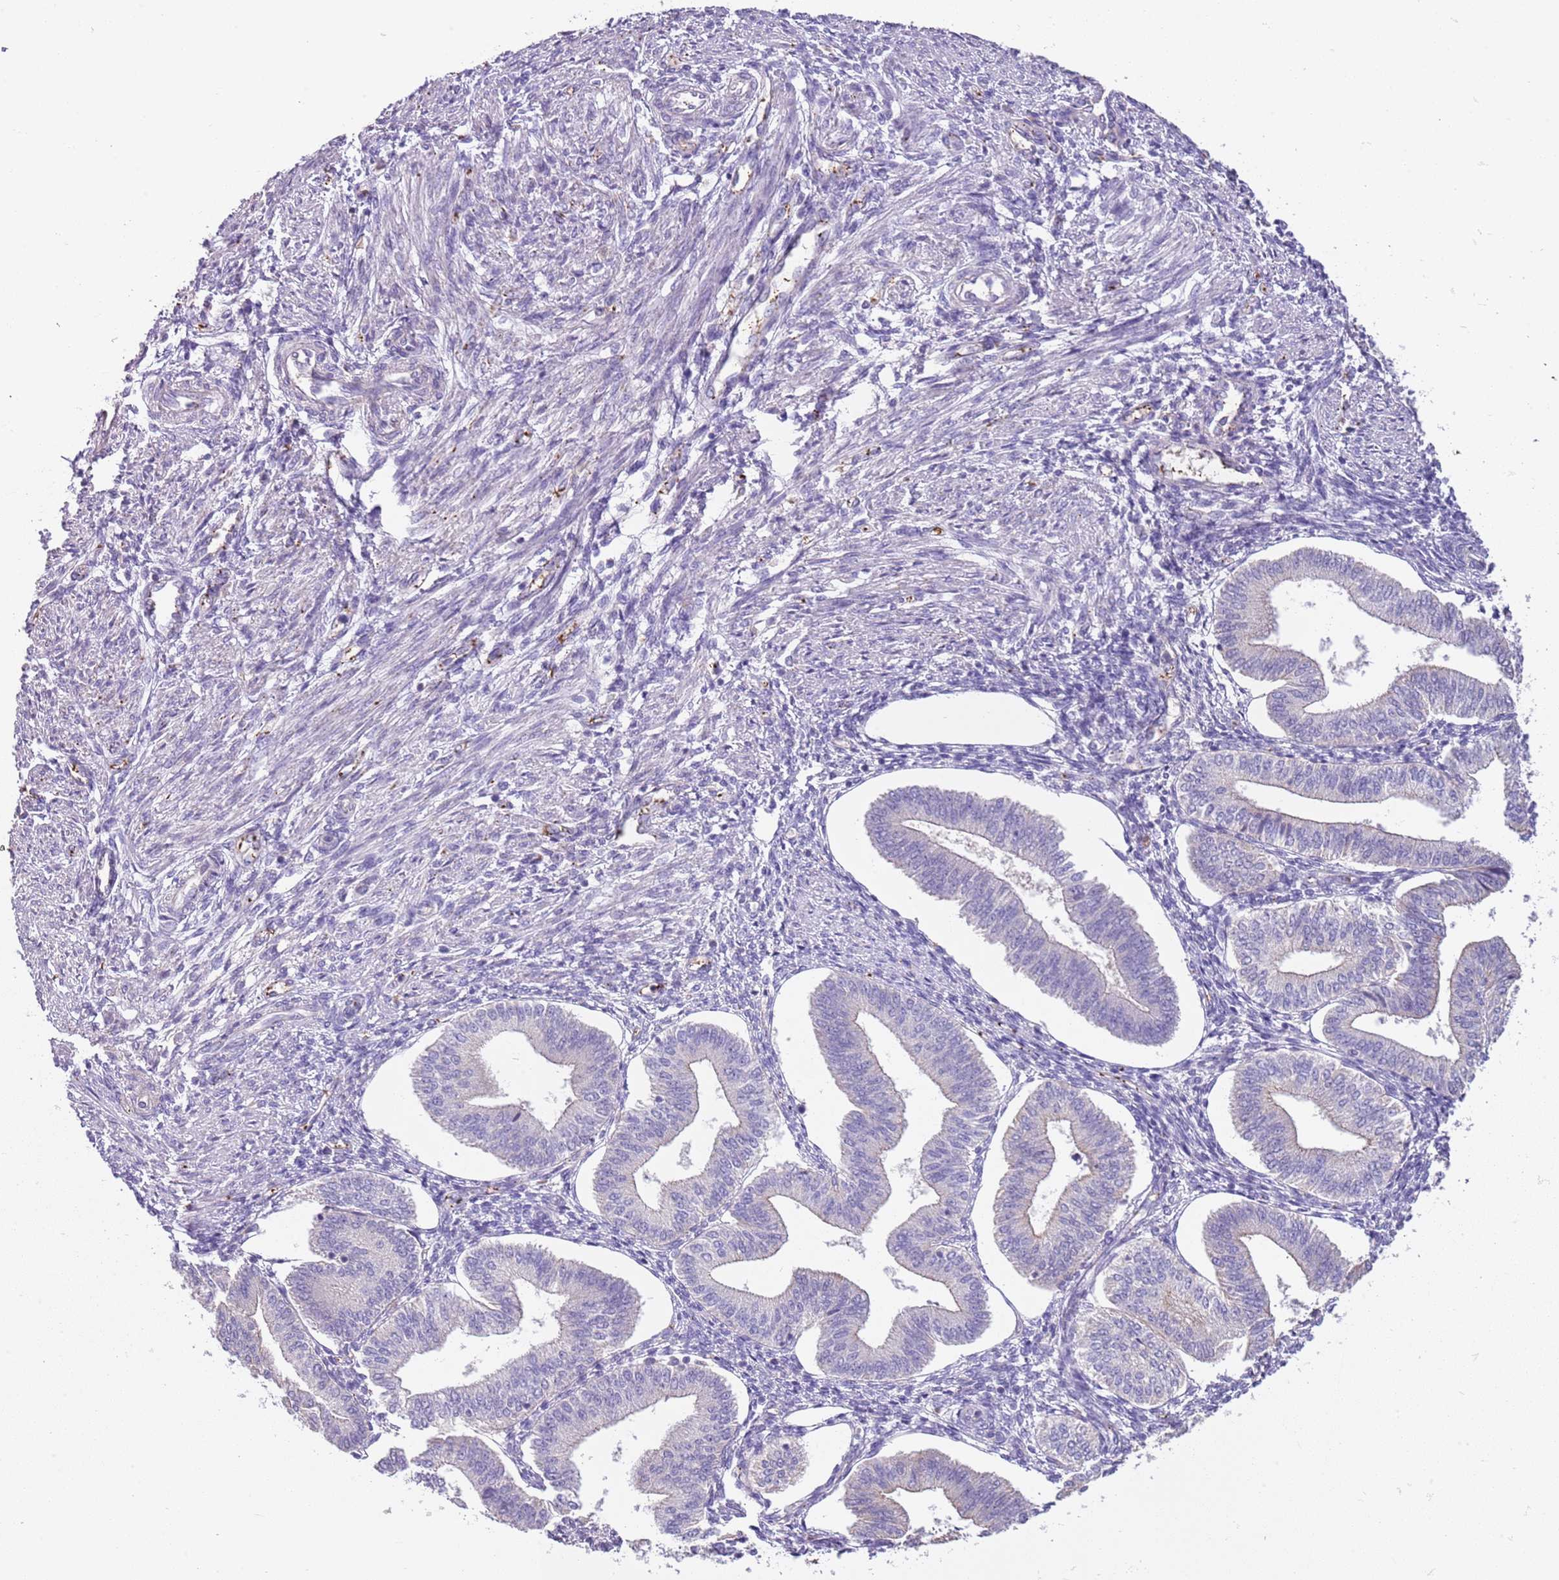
{"staining": {"intensity": "negative", "quantity": "none", "location": "none"}, "tissue": "endometrium", "cell_type": "Cells in endometrial stroma", "image_type": "normal", "snomed": [{"axis": "morphology", "description": "Normal tissue, NOS"}, {"axis": "topography", "description": "Endometrium"}], "caption": "This is an immunohistochemistry histopathology image of unremarkable human endometrium. There is no expression in cells in endometrial stroma.", "gene": "HES3", "patient": {"sex": "female", "age": 34}}